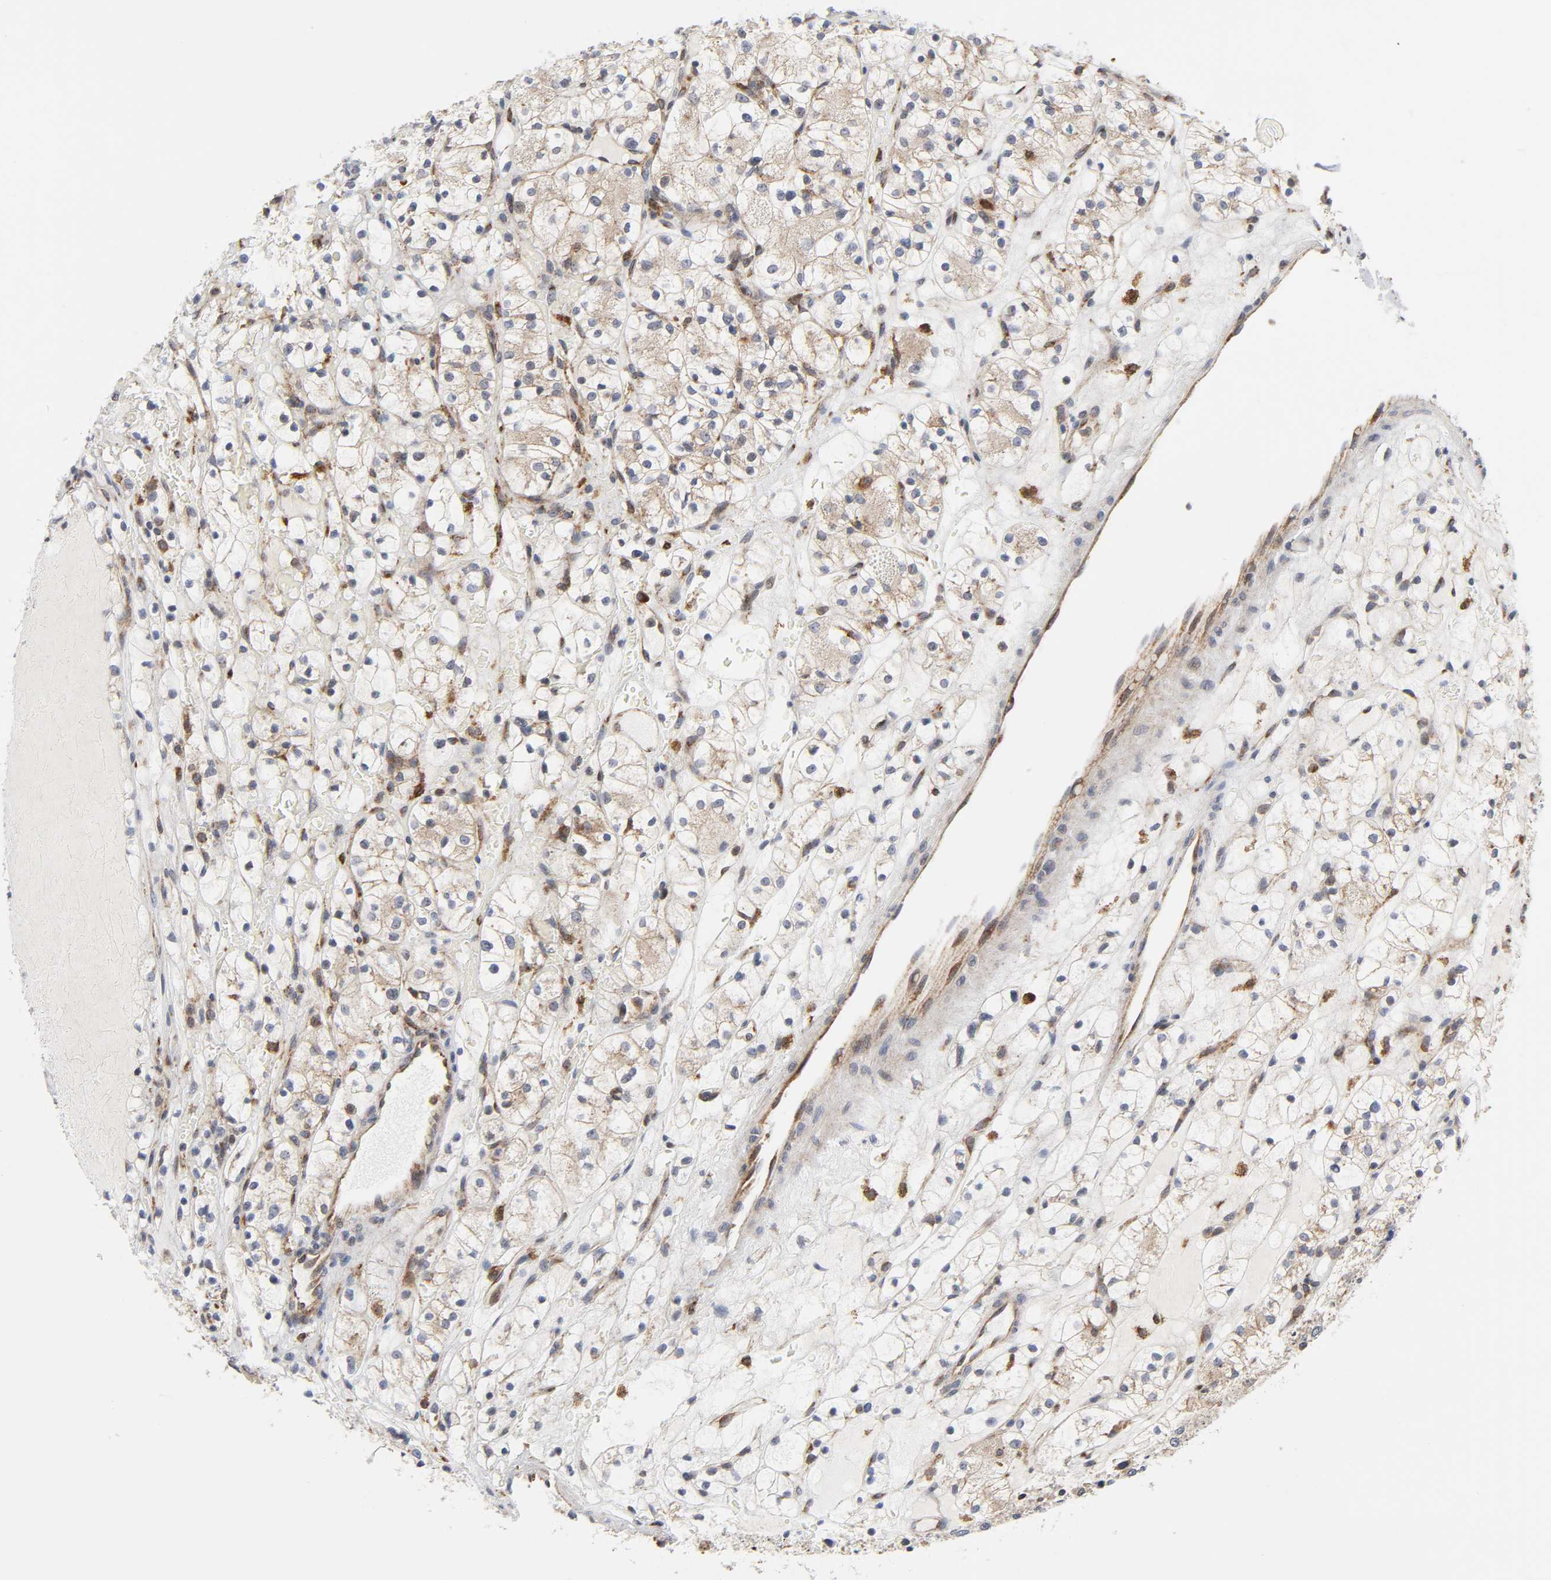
{"staining": {"intensity": "weak", "quantity": "<25%", "location": "cytoplasmic/membranous"}, "tissue": "renal cancer", "cell_type": "Tumor cells", "image_type": "cancer", "snomed": [{"axis": "morphology", "description": "Adenocarcinoma, NOS"}, {"axis": "topography", "description": "Kidney"}], "caption": "This is a histopathology image of immunohistochemistry staining of renal cancer (adenocarcinoma), which shows no staining in tumor cells.", "gene": "BAX", "patient": {"sex": "female", "age": 60}}